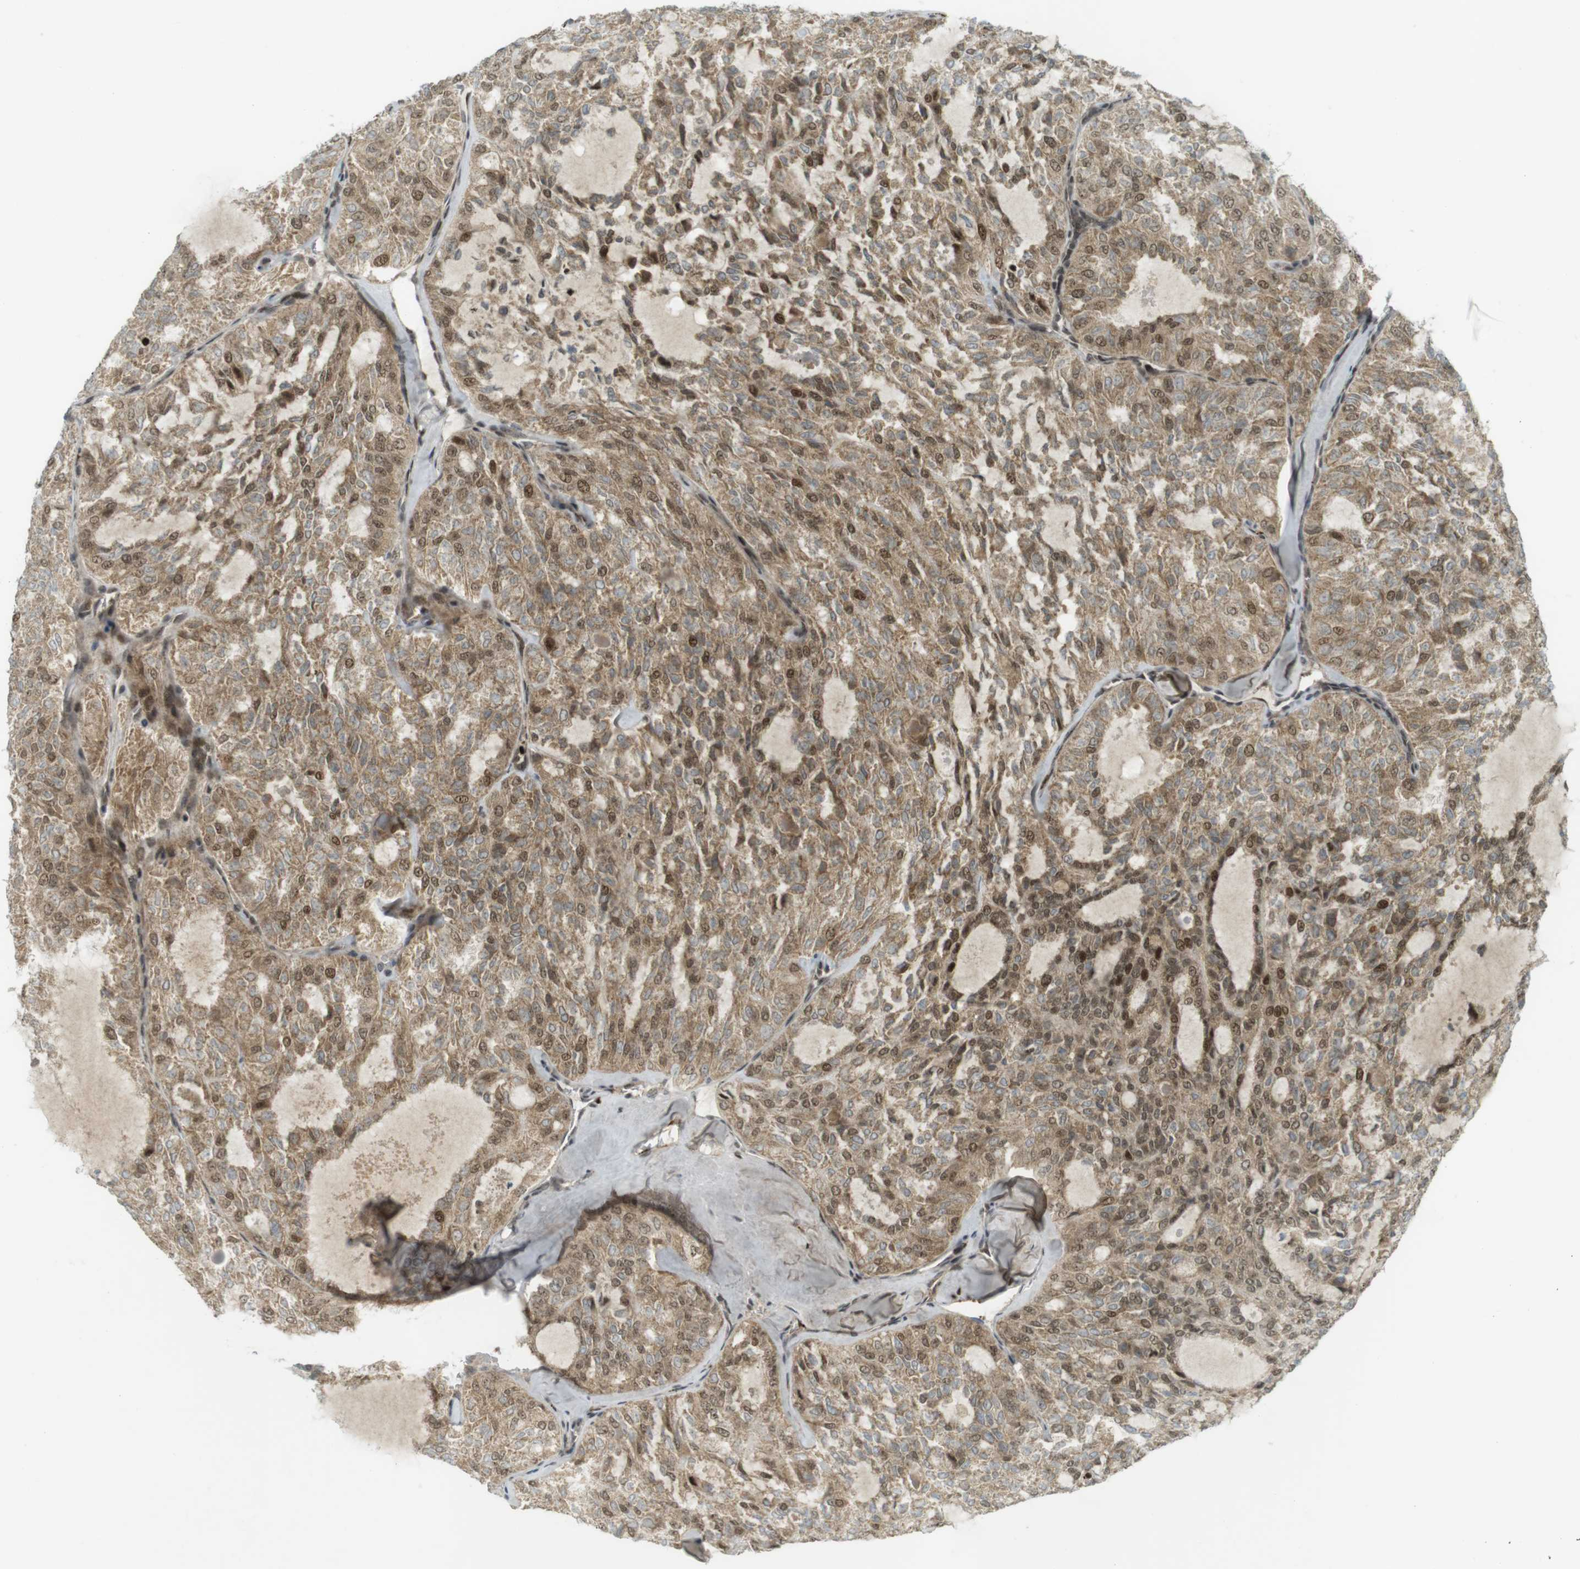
{"staining": {"intensity": "moderate", "quantity": ">75%", "location": "cytoplasmic/membranous,nuclear"}, "tissue": "thyroid cancer", "cell_type": "Tumor cells", "image_type": "cancer", "snomed": [{"axis": "morphology", "description": "Follicular adenoma carcinoma, NOS"}, {"axis": "topography", "description": "Thyroid gland"}], "caption": "Thyroid cancer stained for a protein (brown) demonstrates moderate cytoplasmic/membranous and nuclear positive expression in about >75% of tumor cells.", "gene": "PPP1R13B", "patient": {"sex": "male", "age": 75}}